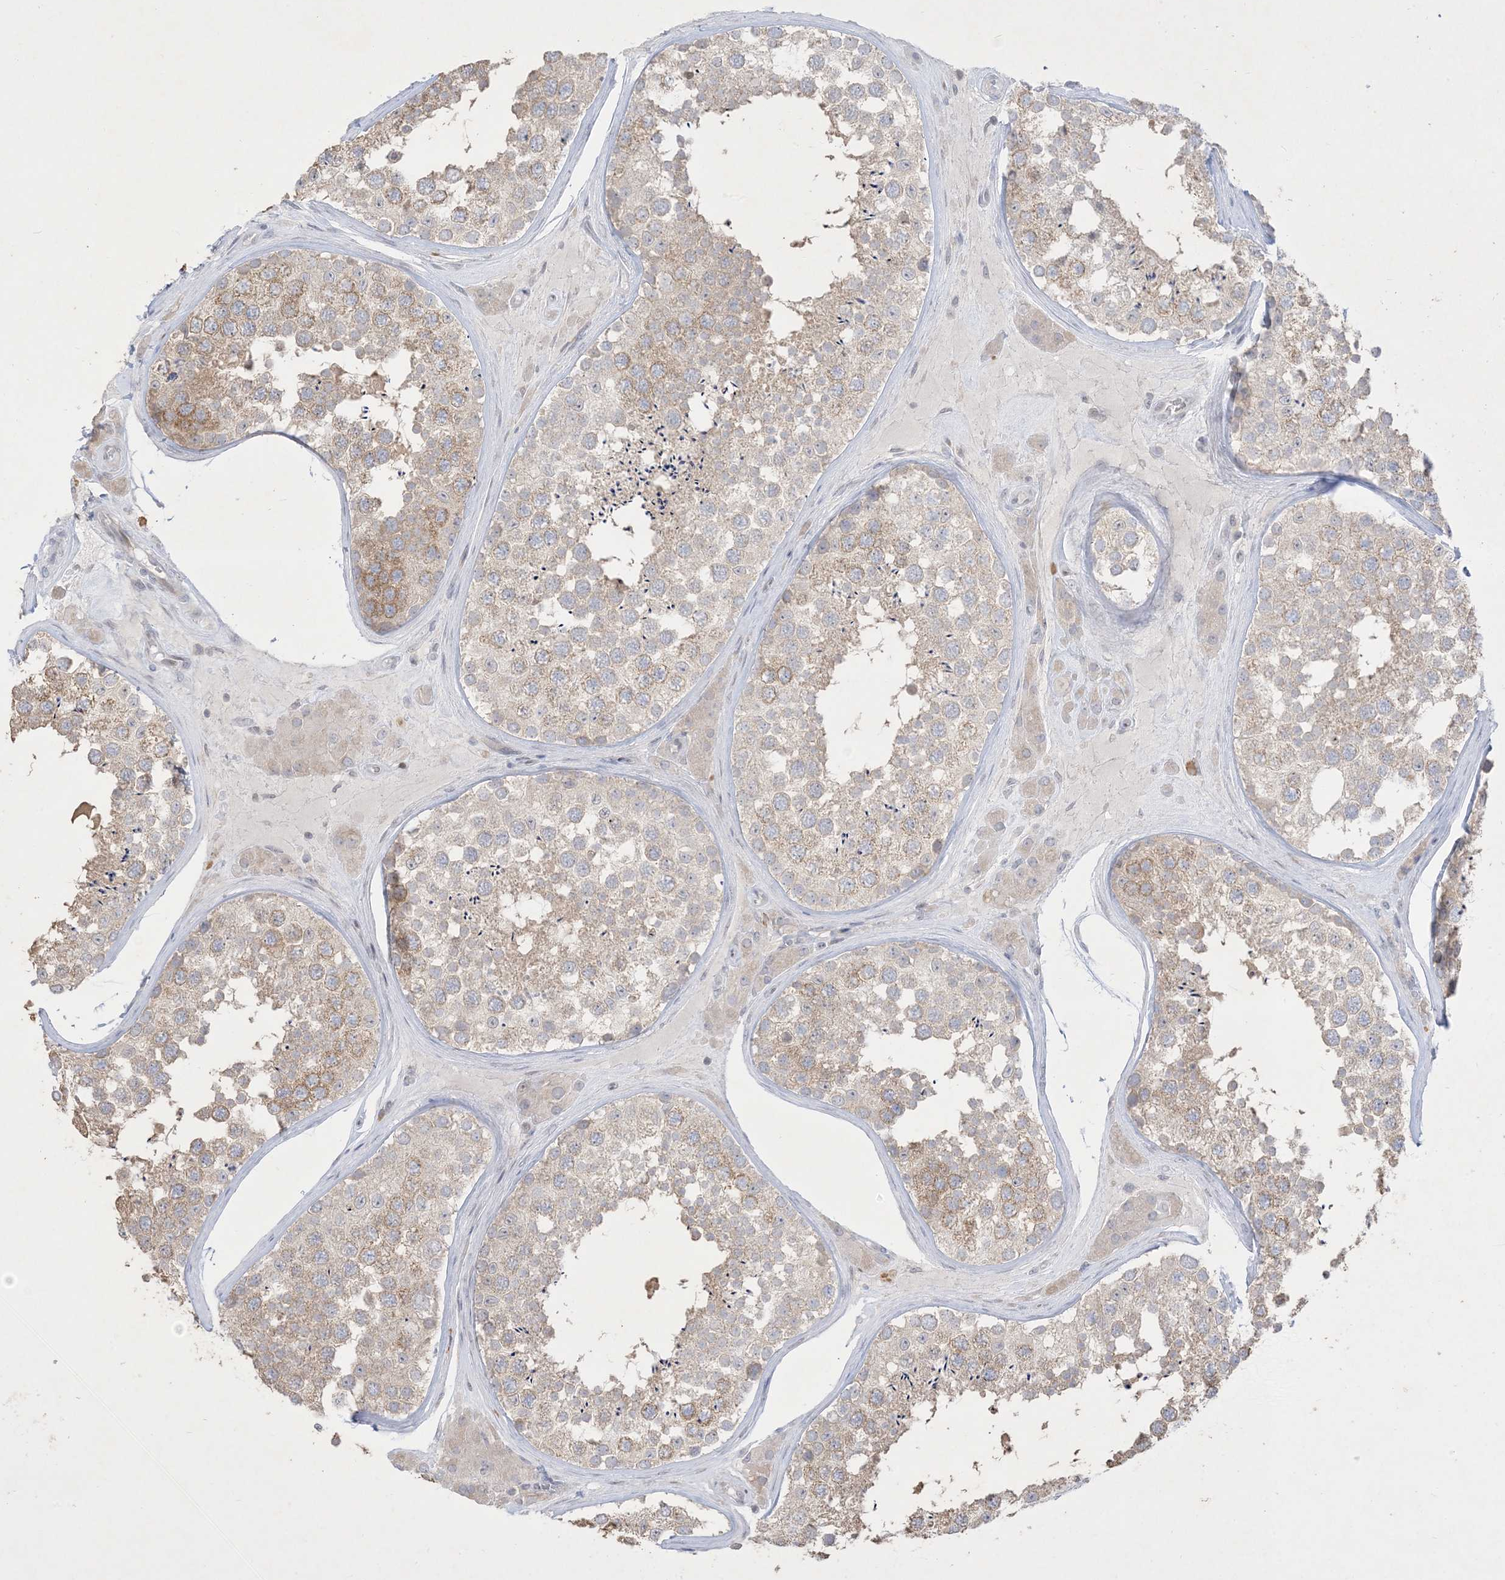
{"staining": {"intensity": "moderate", "quantity": "25%-75%", "location": "cytoplasmic/membranous"}, "tissue": "testis", "cell_type": "Cells in seminiferous ducts", "image_type": "normal", "snomed": [{"axis": "morphology", "description": "Normal tissue, NOS"}, {"axis": "topography", "description": "Testis"}], "caption": "Immunohistochemical staining of benign human testis shows medium levels of moderate cytoplasmic/membranous expression in about 25%-75% of cells in seminiferous ducts.", "gene": "BHLHE40", "patient": {"sex": "male", "age": 46}}